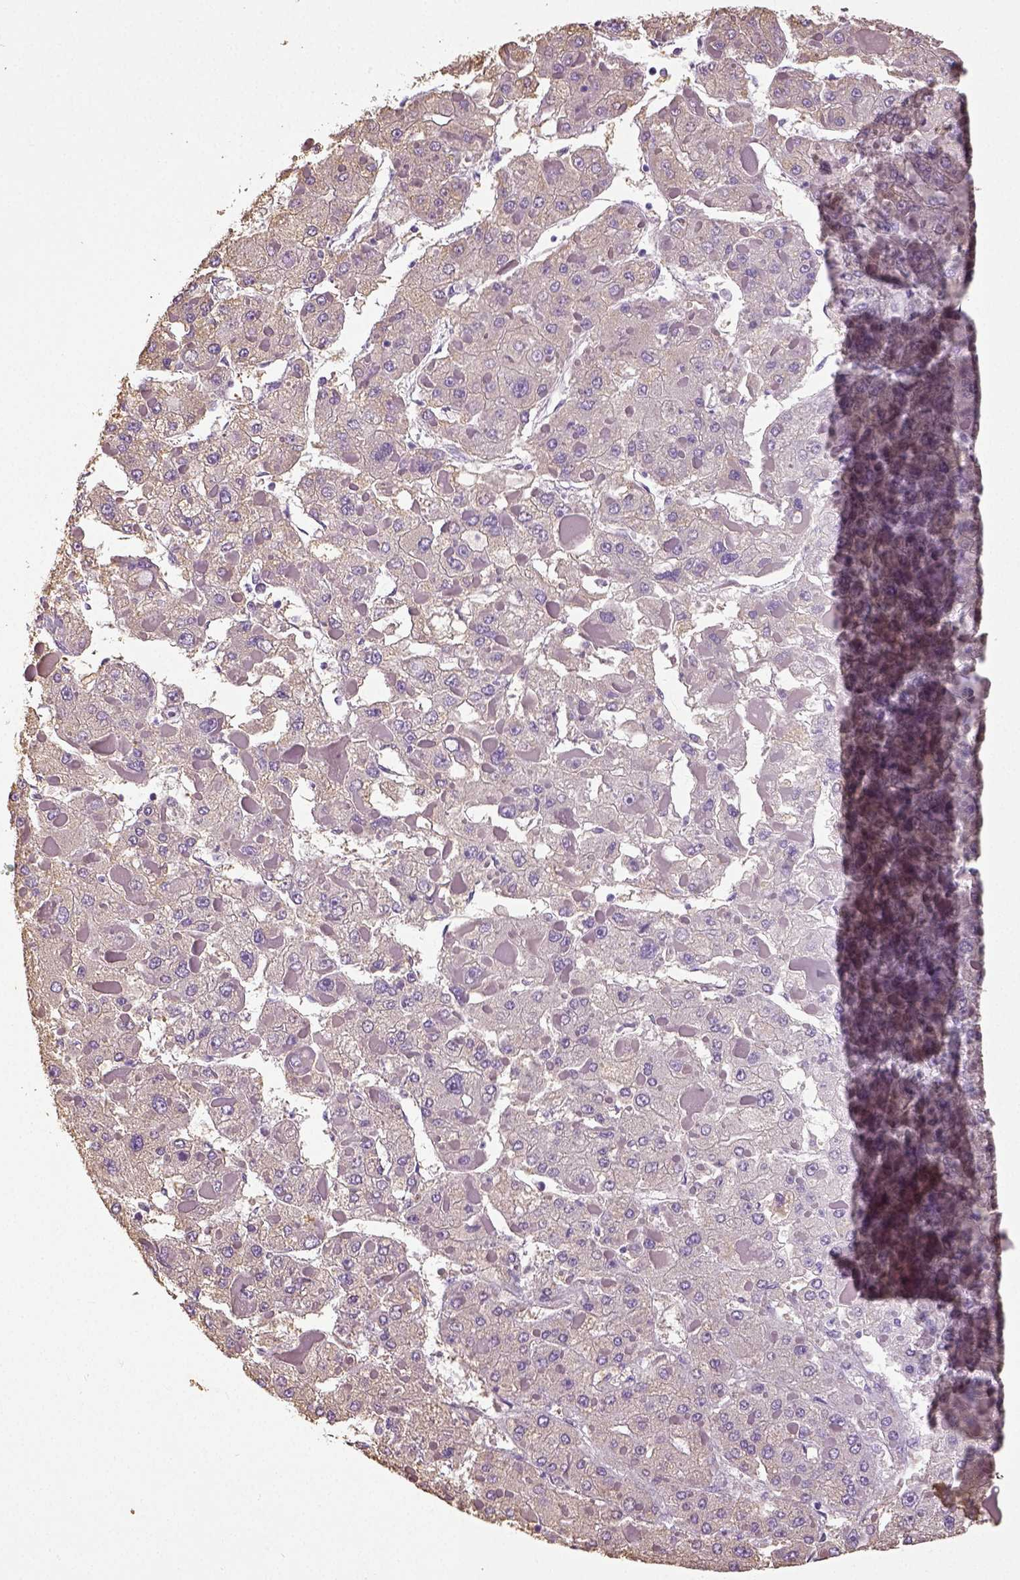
{"staining": {"intensity": "negative", "quantity": "none", "location": "none"}, "tissue": "liver cancer", "cell_type": "Tumor cells", "image_type": "cancer", "snomed": [{"axis": "morphology", "description": "Carcinoma, Hepatocellular, NOS"}, {"axis": "topography", "description": "Liver"}], "caption": "The immunohistochemistry (IHC) micrograph has no significant expression in tumor cells of liver hepatocellular carcinoma tissue. The staining is performed using DAB (3,3'-diaminobenzidine) brown chromogen with nuclei counter-stained in using hematoxylin.", "gene": "NECAB2", "patient": {"sex": "female", "age": 73}}